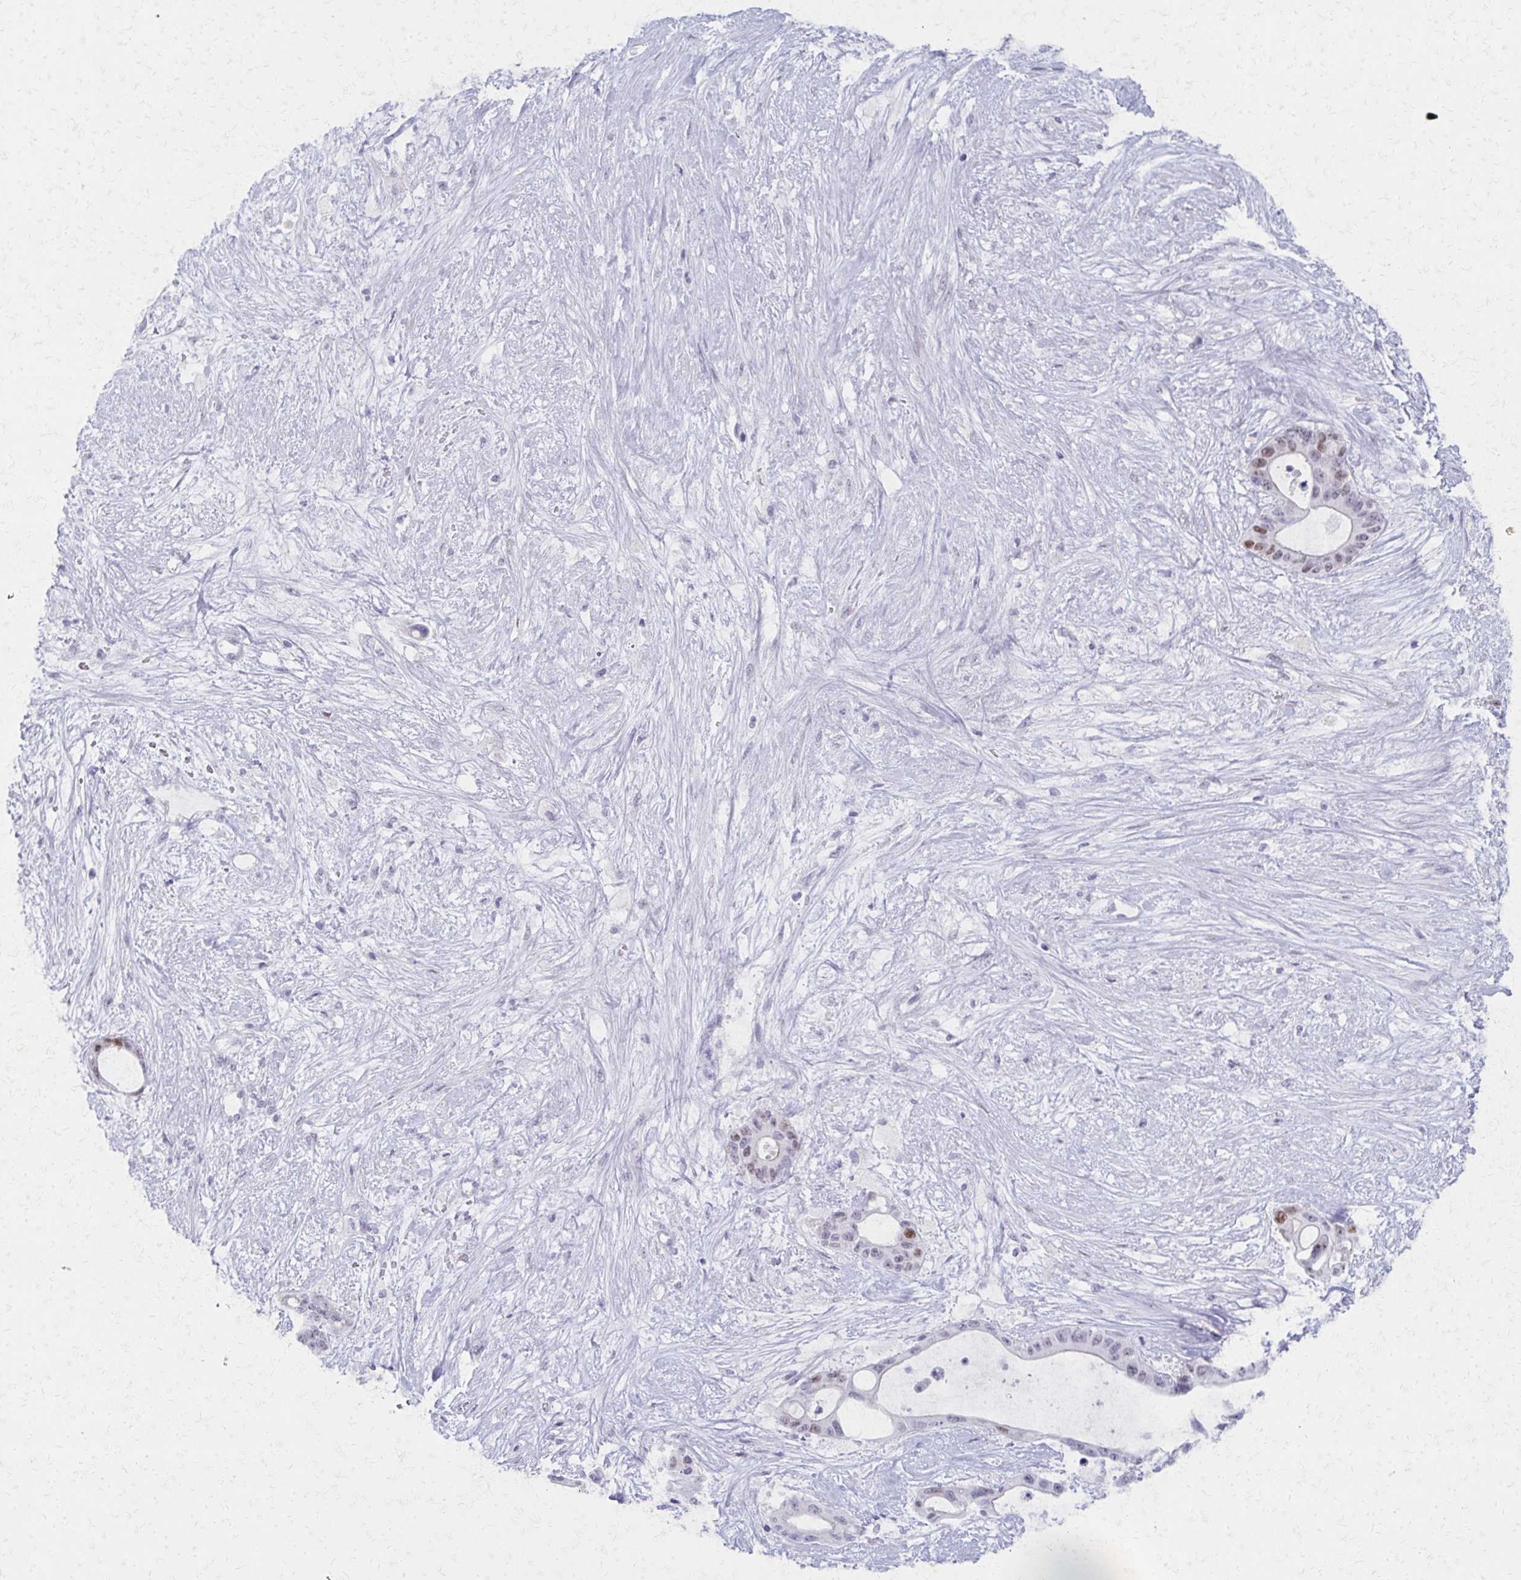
{"staining": {"intensity": "weak", "quantity": "<25%", "location": "nuclear"}, "tissue": "liver cancer", "cell_type": "Tumor cells", "image_type": "cancer", "snomed": [{"axis": "morphology", "description": "Normal tissue, NOS"}, {"axis": "morphology", "description": "Cholangiocarcinoma"}, {"axis": "topography", "description": "Liver"}, {"axis": "topography", "description": "Peripheral nerve tissue"}], "caption": "Tumor cells show no significant staining in cholangiocarcinoma (liver).", "gene": "MORC4", "patient": {"sex": "female", "age": 73}}